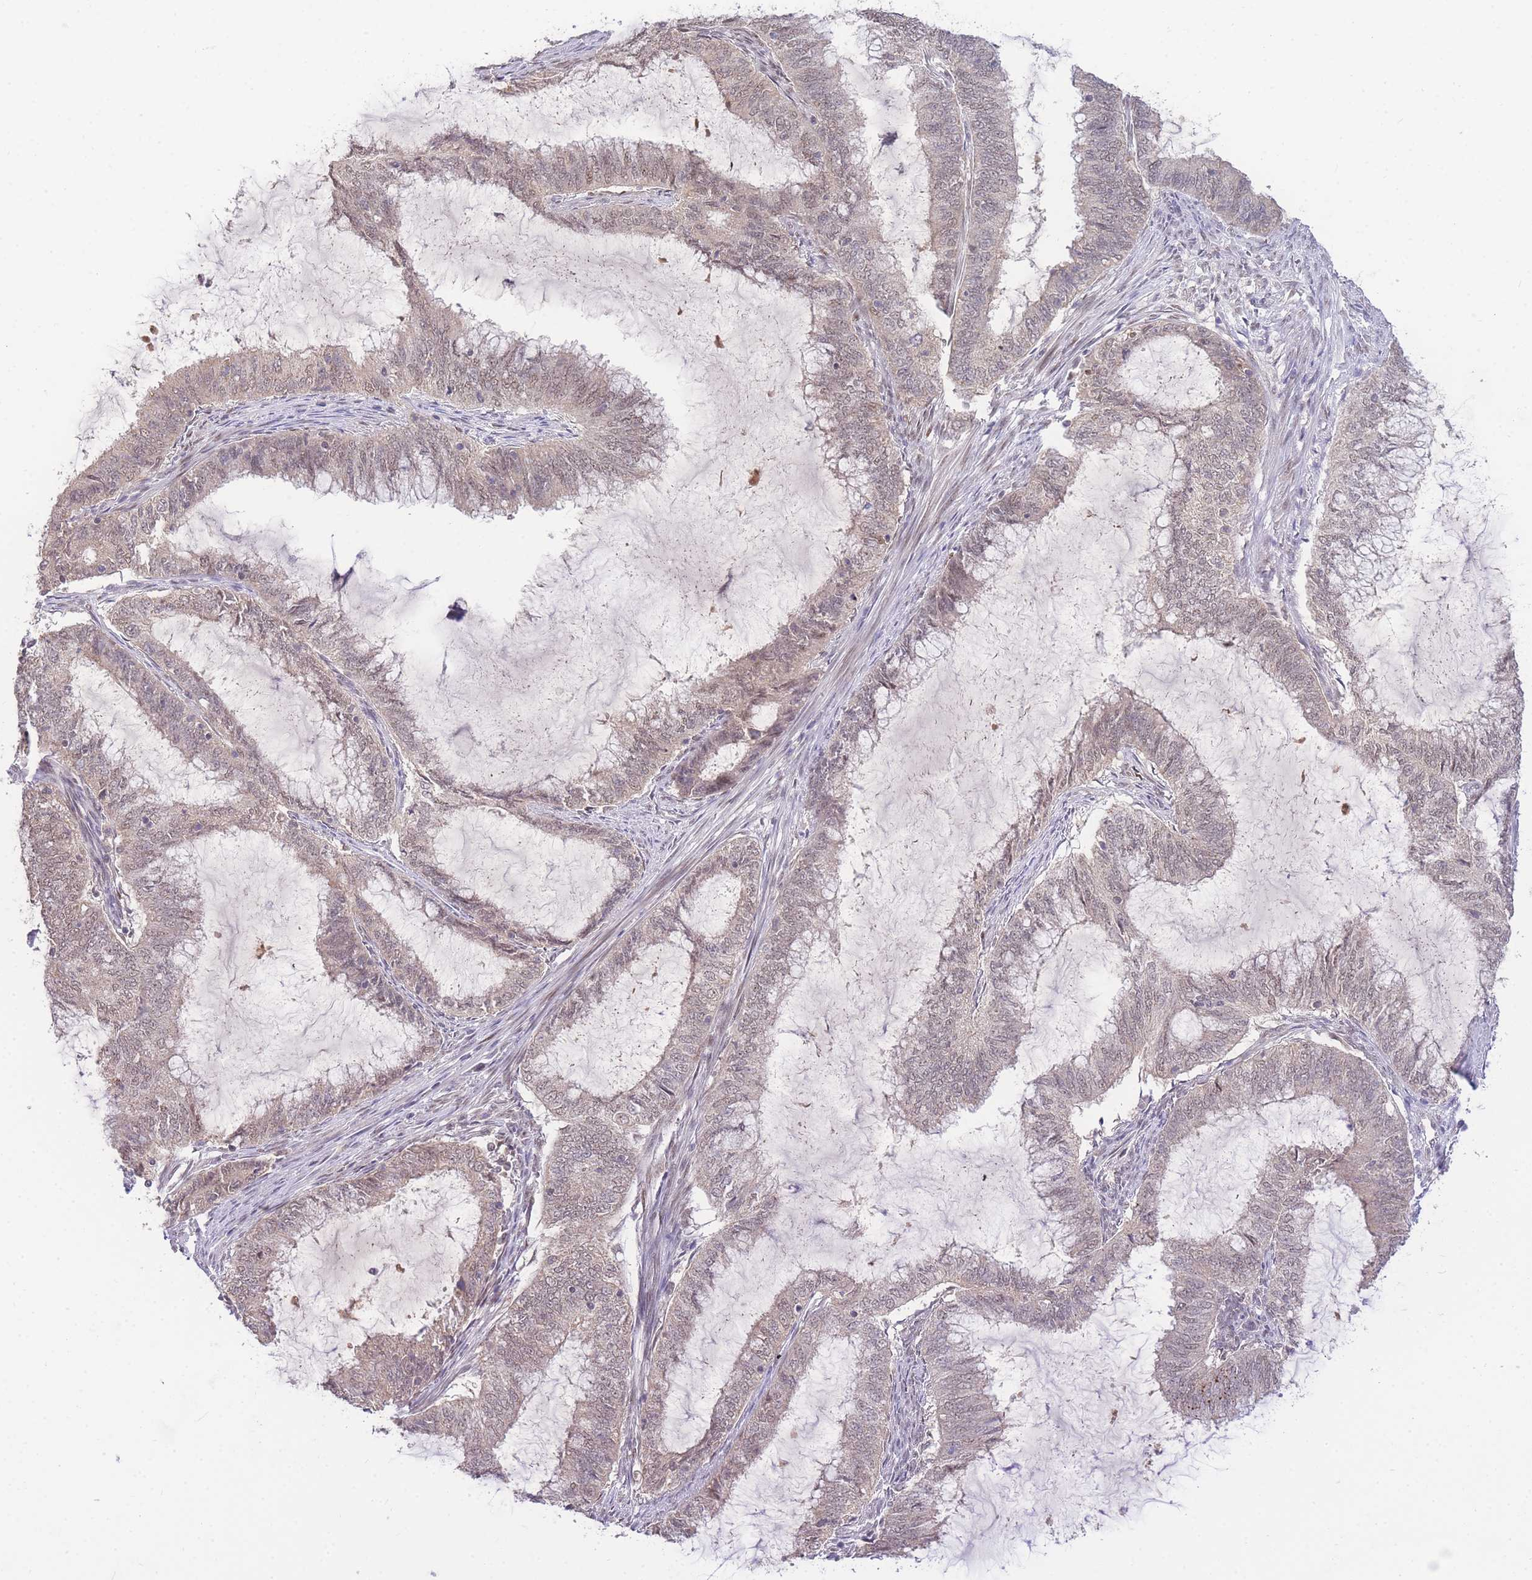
{"staining": {"intensity": "weak", "quantity": ">75%", "location": "cytoplasmic/membranous,nuclear"}, "tissue": "endometrial cancer", "cell_type": "Tumor cells", "image_type": "cancer", "snomed": [{"axis": "morphology", "description": "Adenocarcinoma, NOS"}, {"axis": "topography", "description": "Endometrium"}], "caption": "Tumor cells exhibit weak cytoplasmic/membranous and nuclear positivity in about >75% of cells in endometrial cancer. The staining was performed using DAB, with brown indicating positive protein expression. Nuclei are stained blue with hematoxylin.", "gene": "PUS10", "patient": {"sex": "female", "age": 51}}